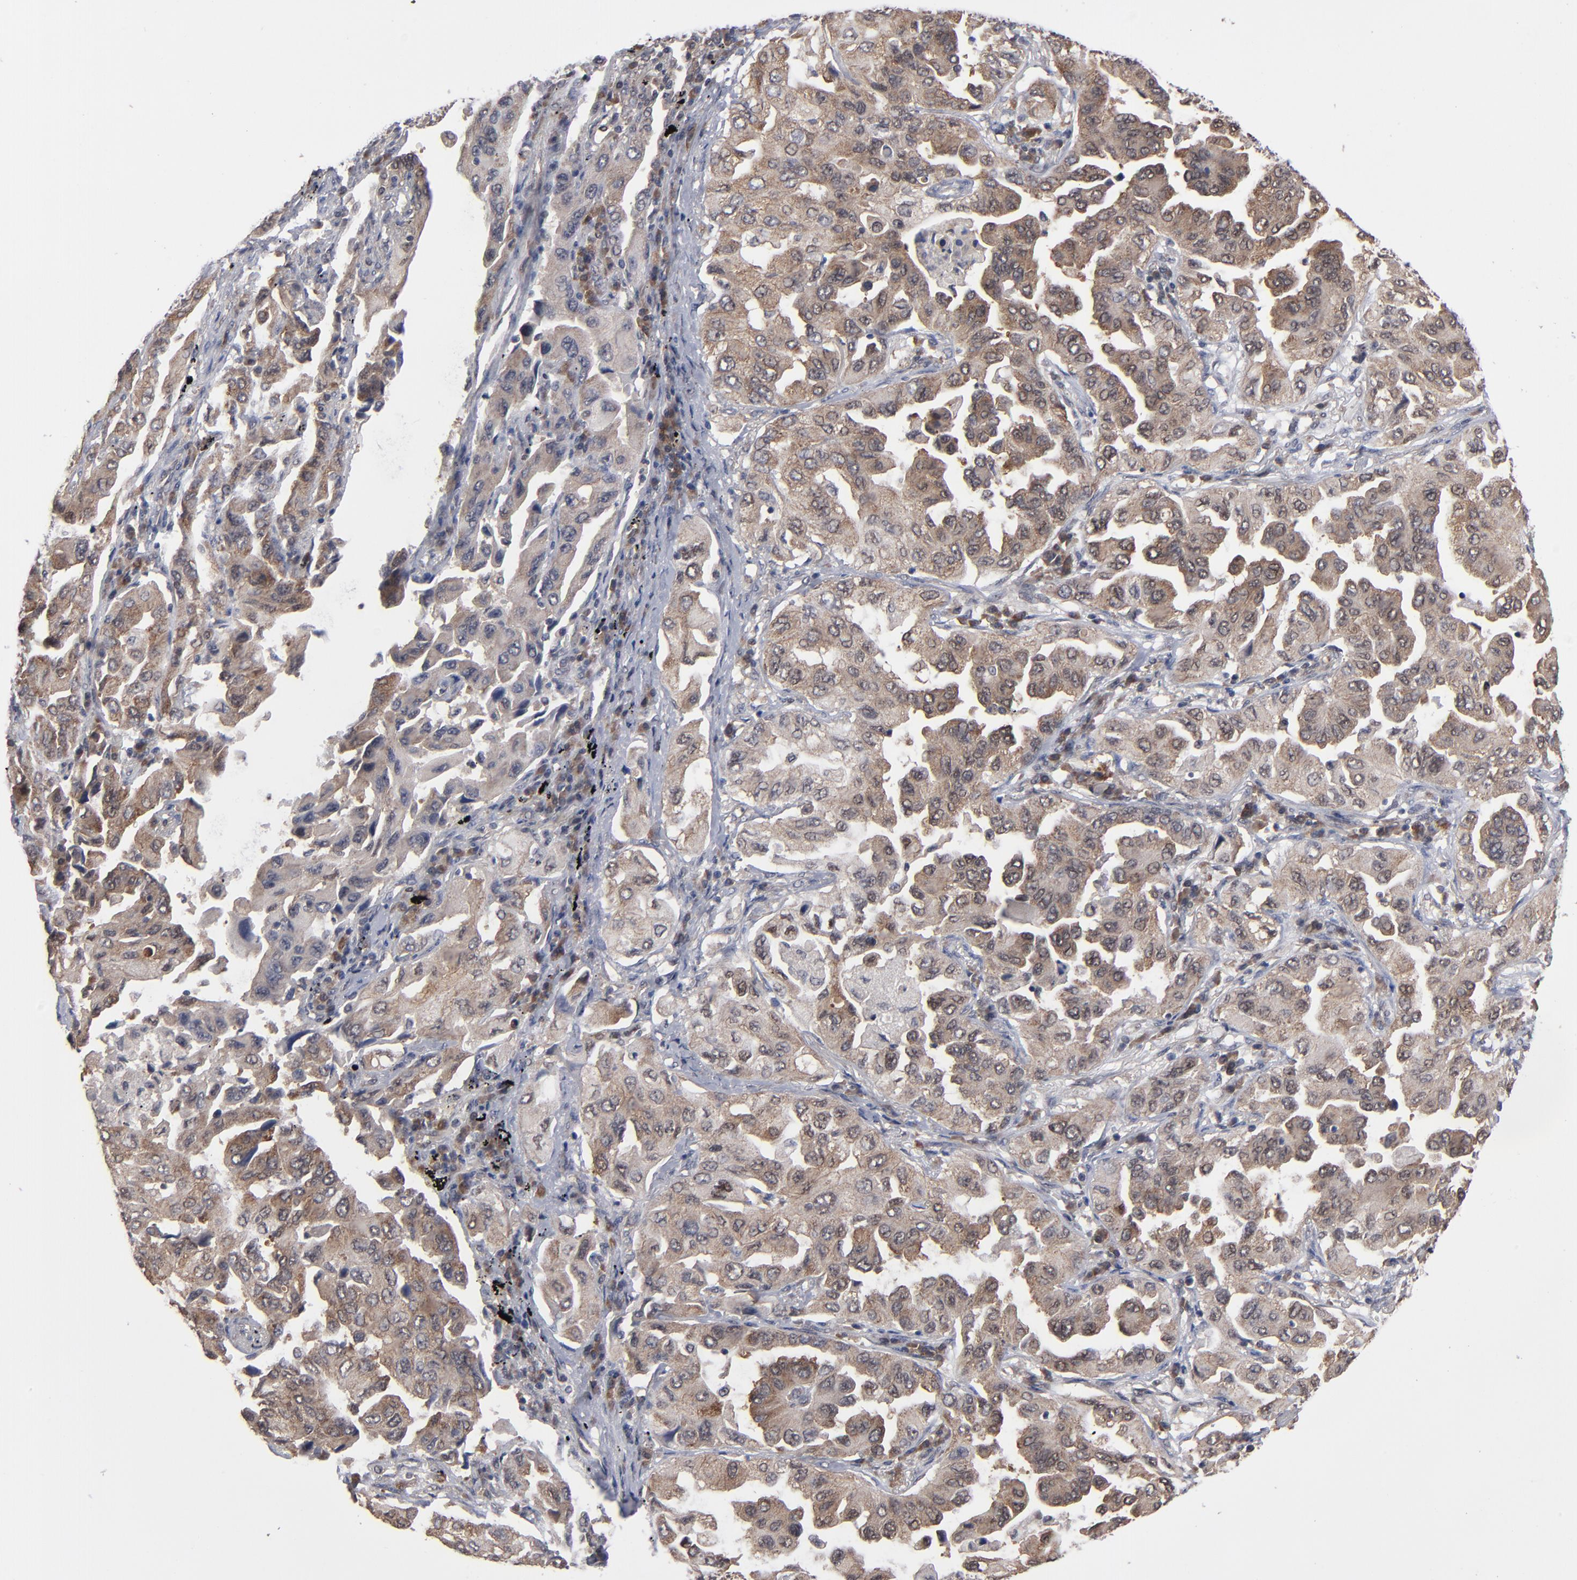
{"staining": {"intensity": "weak", "quantity": ">75%", "location": "cytoplasmic/membranous"}, "tissue": "lung cancer", "cell_type": "Tumor cells", "image_type": "cancer", "snomed": [{"axis": "morphology", "description": "Adenocarcinoma, NOS"}, {"axis": "topography", "description": "Lung"}], "caption": "Protein expression analysis of lung adenocarcinoma reveals weak cytoplasmic/membranous expression in about >75% of tumor cells.", "gene": "ALG13", "patient": {"sex": "female", "age": 65}}